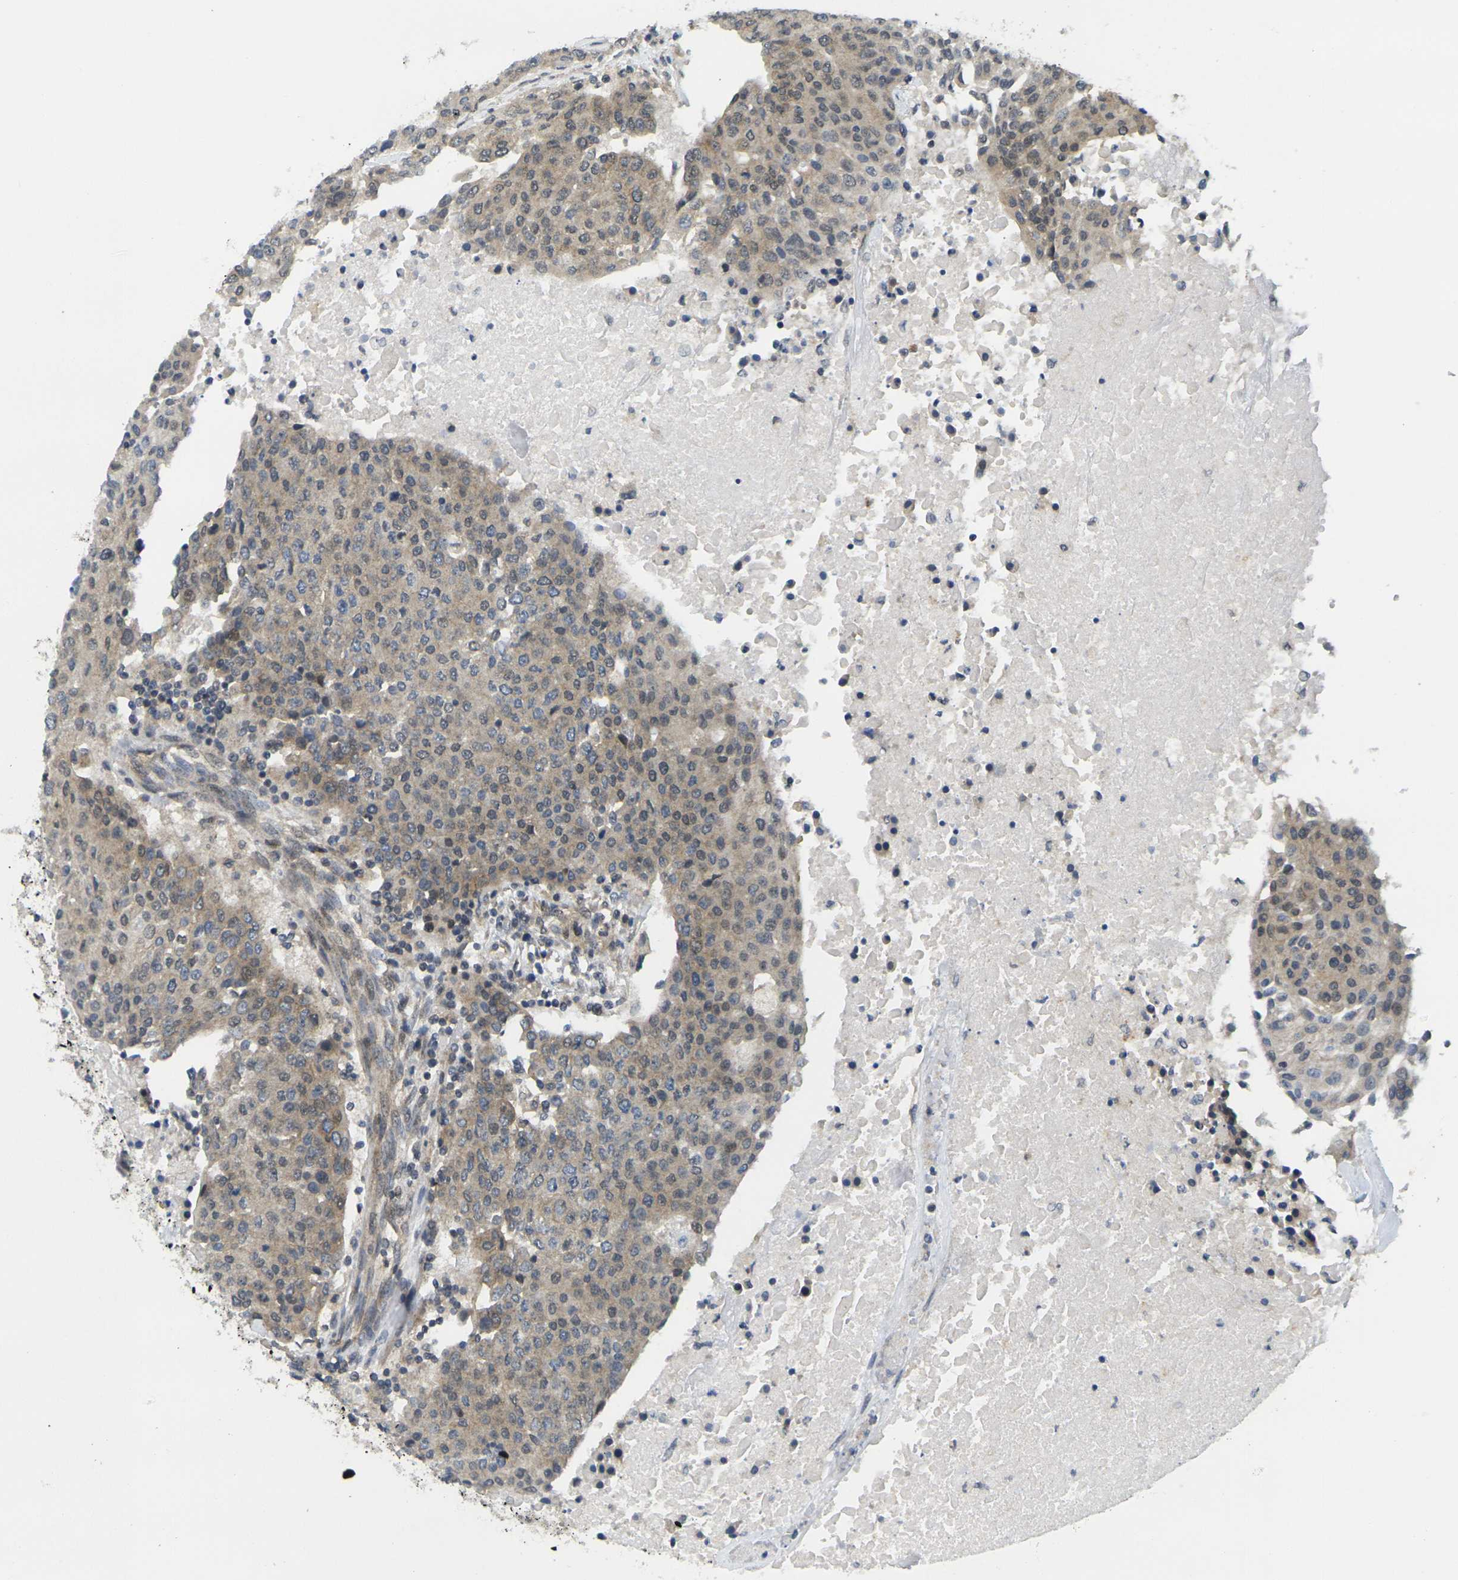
{"staining": {"intensity": "weak", "quantity": "25%-75%", "location": "cytoplasmic/membranous"}, "tissue": "urothelial cancer", "cell_type": "Tumor cells", "image_type": "cancer", "snomed": [{"axis": "morphology", "description": "Urothelial carcinoma, High grade"}, {"axis": "topography", "description": "Urinary bladder"}], "caption": "There is low levels of weak cytoplasmic/membranous positivity in tumor cells of urothelial carcinoma (high-grade), as demonstrated by immunohistochemical staining (brown color).", "gene": "KCTD10", "patient": {"sex": "female", "age": 85}}